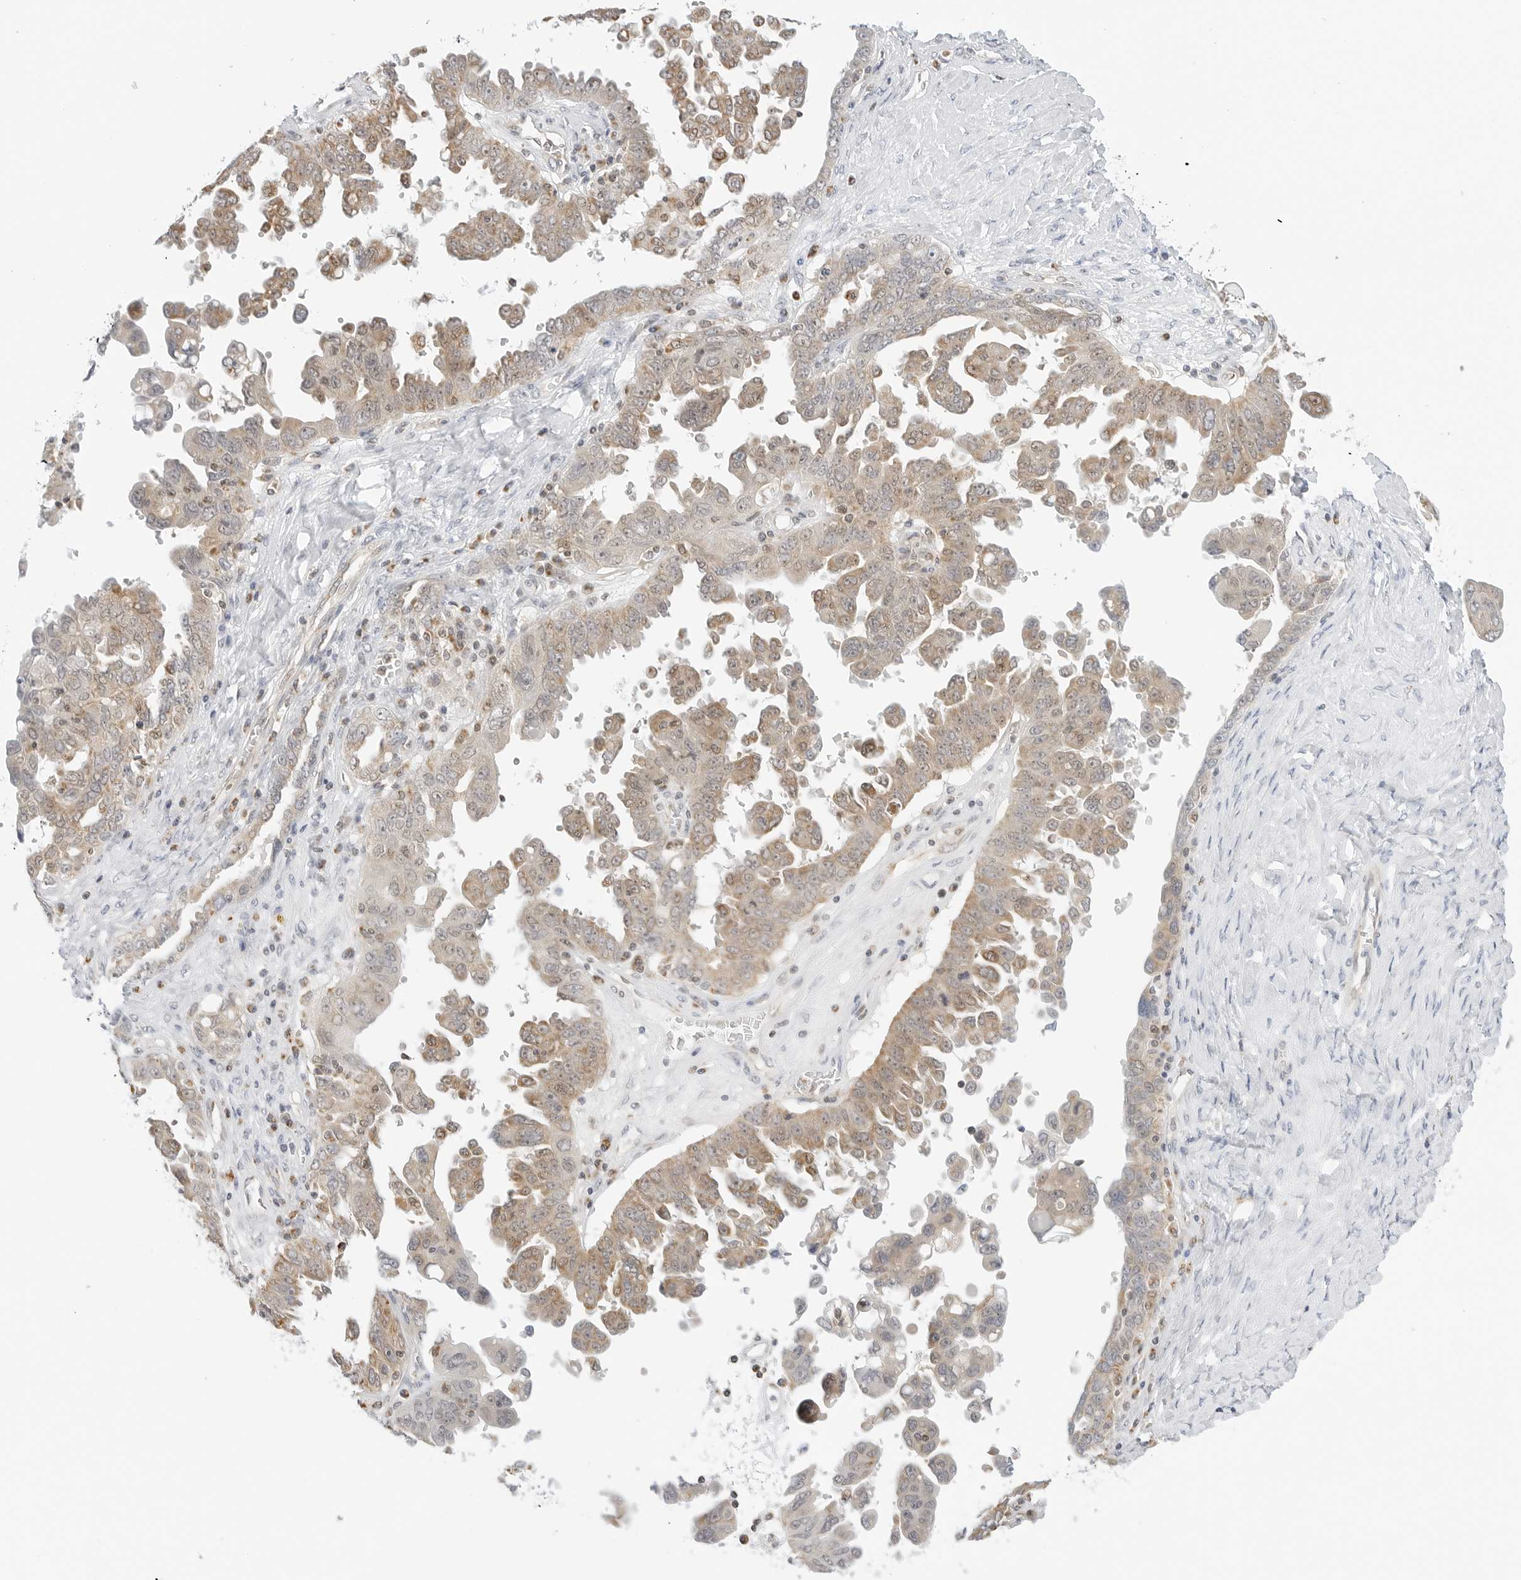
{"staining": {"intensity": "weak", "quantity": "25%-75%", "location": "cytoplasmic/membranous,nuclear"}, "tissue": "ovarian cancer", "cell_type": "Tumor cells", "image_type": "cancer", "snomed": [{"axis": "morphology", "description": "Carcinoma, endometroid"}, {"axis": "topography", "description": "Ovary"}], "caption": "Immunohistochemistry of human ovarian endometroid carcinoma reveals low levels of weak cytoplasmic/membranous and nuclear expression in approximately 25%-75% of tumor cells.", "gene": "GORAB", "patient": {"sex": "female", "age": 62}}